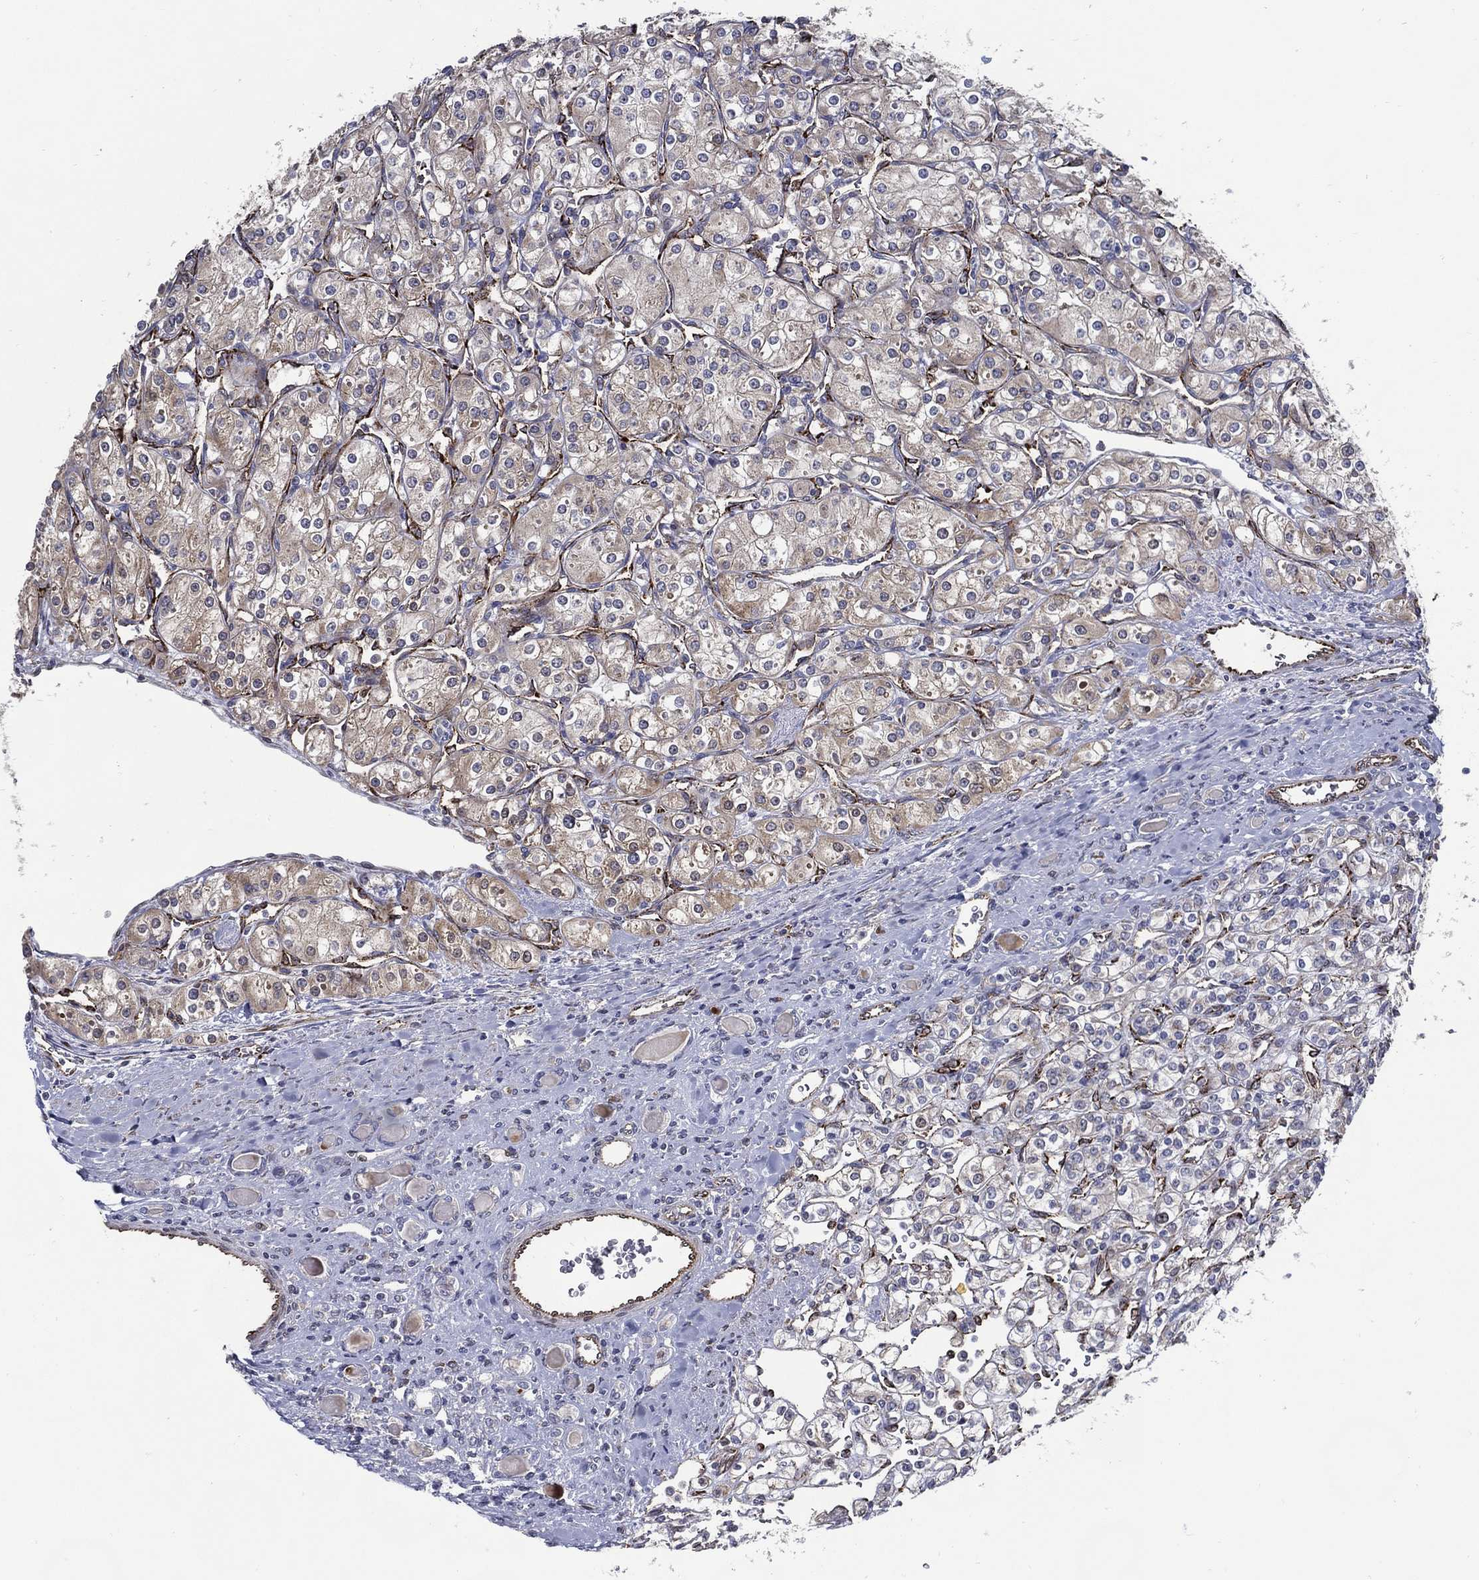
{"staining": {"intensity": "negative", "quantity": "none", "location": "none"}, "tissue": "renal cancer", "cell_type": "Tumor cells", "image_type": "cancer", "snomed": [{"axis": "morphology", "description": "Adenocarcinoma, NOS"}, {"axis": "topography", "description": "Kidney"}], "caption": "The micrograph shows no staining of tumor cells in renal cancer (adenocarcinoma).", "gene": "ARHGAP11A", "patient": {"sex": "male", "age": 77}}